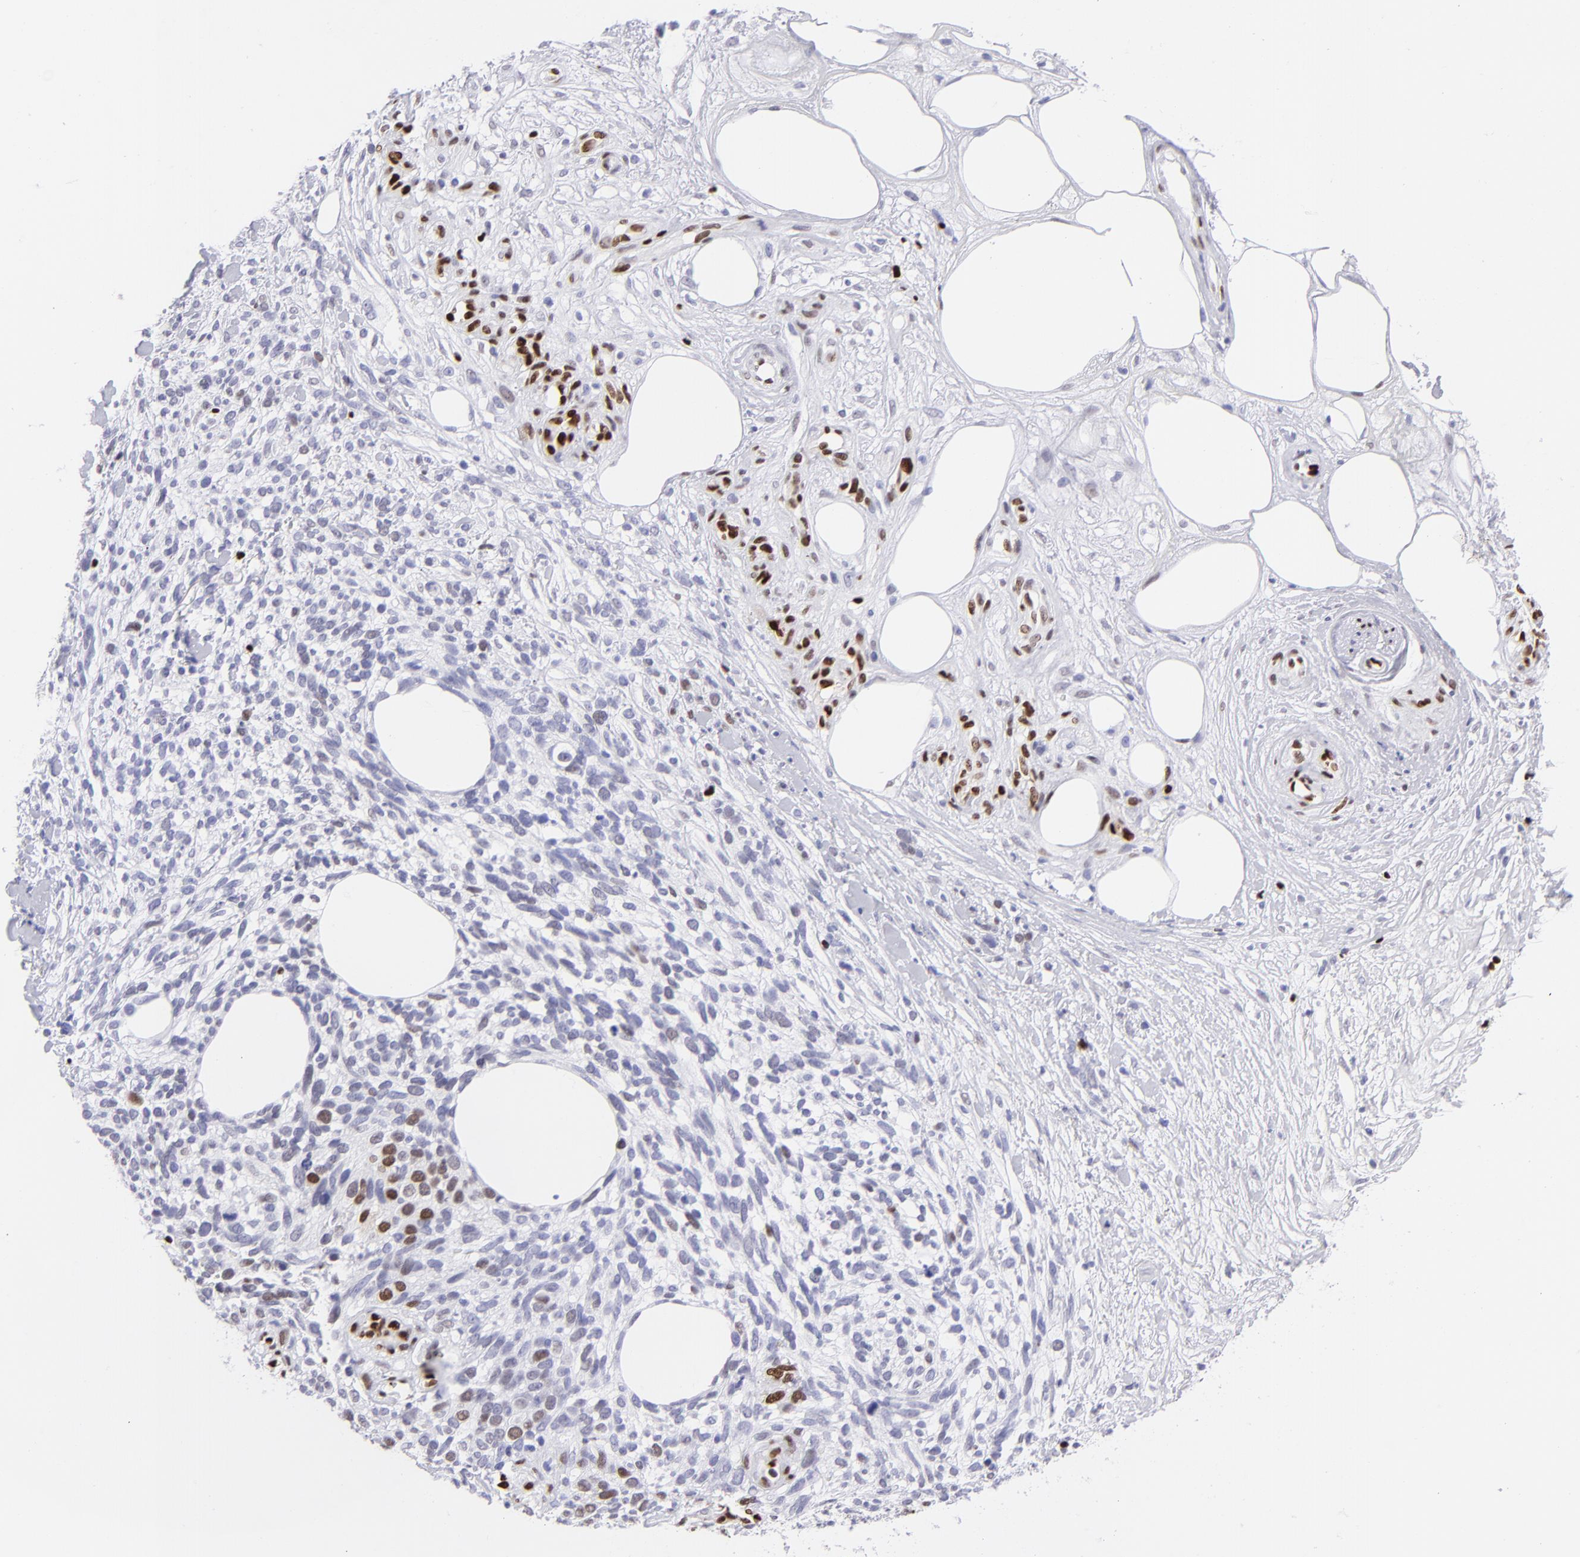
{"staining": {"intensity": "moderate", "quantity": "<25%", "location": "nuclear"}, "tissue": "melanoma", "cell_type": "Tumor cells", "image_type": "cancer", "snomed": [{"axis": "morphology", "description": "Malignant melanoma, NOS"}, {"axis": "topography", "description": "Skin"}], "caption": "Protein staining of melanoma tissue displays moderate nuclear positivity in approximately <25% of tumor cells.", "gene": "ETS1", "patient": {"sex": "female", "age": 85}}